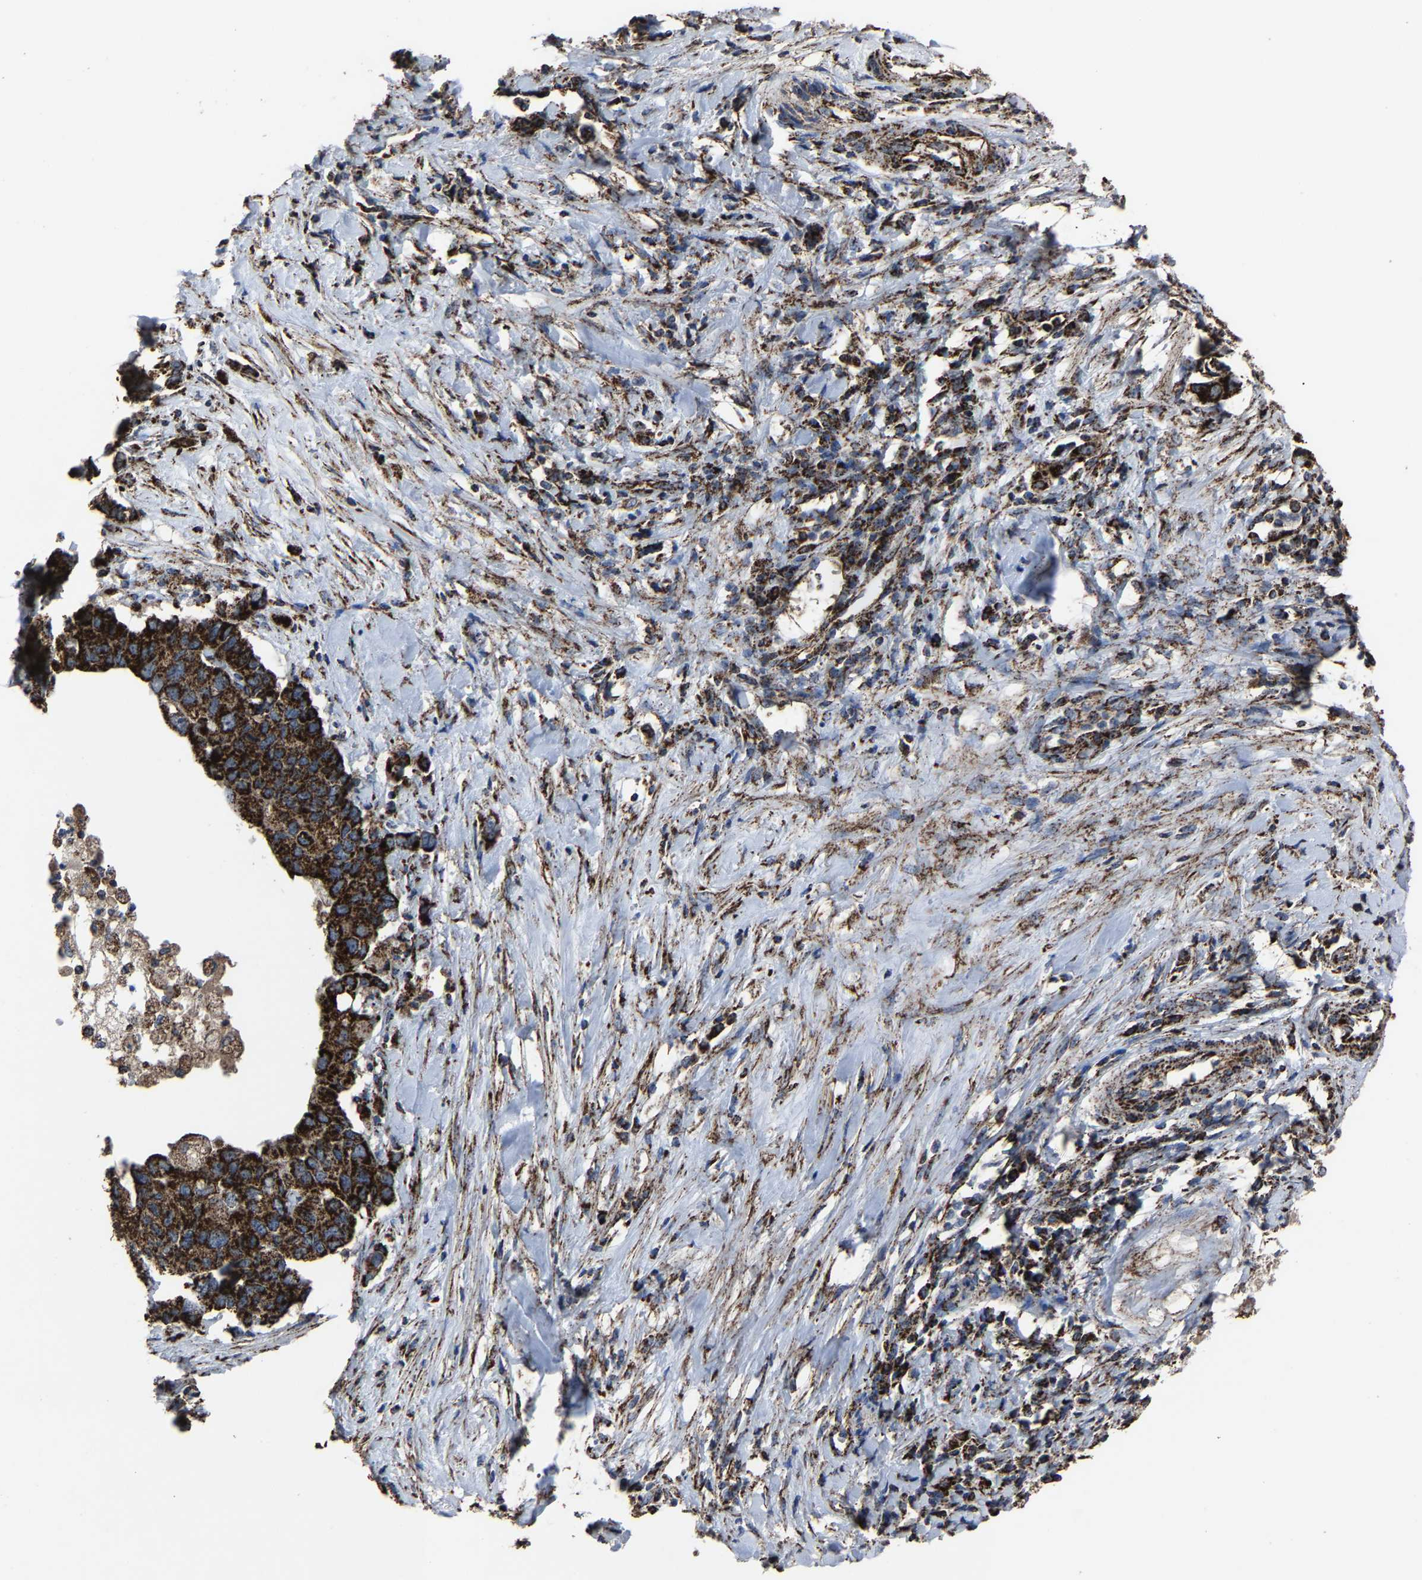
{"staining": {"intensity": "strong", "quantity": ">75%", "location": "cytoplasmic/membranous"}, "tissue": "pancreatic cancer", "cell_type": "Tumor cells", "image_type": "cancer", "snomed": [{"axis": "morphology", "description": "Adenocarcinoma, NOS"}, {"axis": "topography", "description": "Pancreas"}], "caption": "An image showing strong cytoplasmic/membranous staining in approximately >75% of tumor cells in adenocarcinoma (pancreatic), as visualized by brown immunohistochemical staining.", "gene": "NDUFV3", "patient": {"sex": "female", "age": 56}}